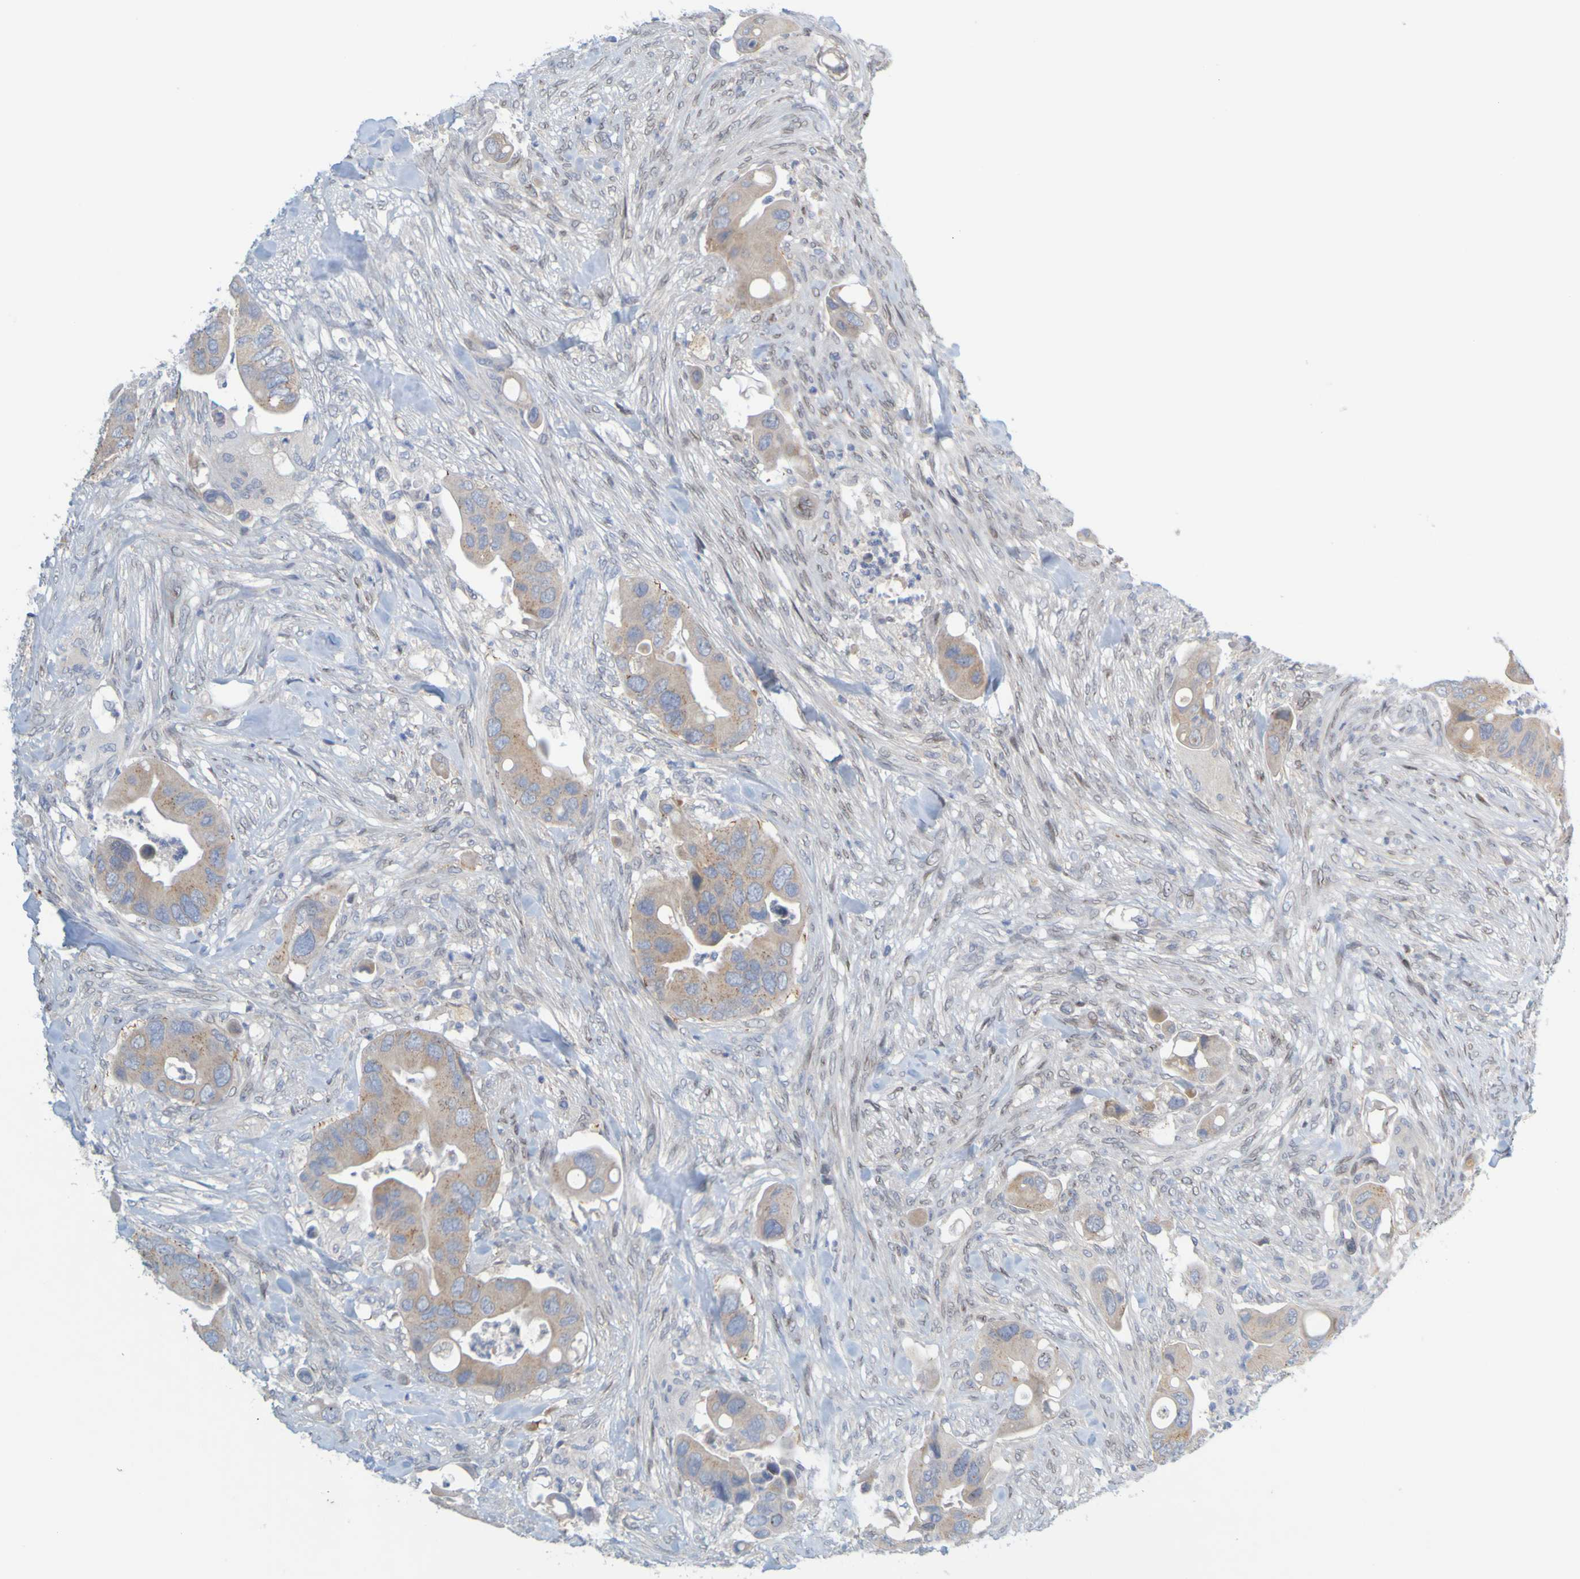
{"staining": {"intensity": "weak", "quantity": ">75%", "location": "cytoplasmic/membranous"}, "tissue": "colorectal cancer", "cell_type": "Tumor cells", "image_type": "cancer", "snomed": [{"axis": "morphology", "description": "Adenocarcinoma, NOS"}, {"axis": "topography", "description": "Rectum"}], "caption": "Immunohistochemistry (DAB (3,3'-diaminobenzidine)) staining of colorectal cancer (adenocarcinoma) displays weak cytoplasmic/membranous protein positivity in about >75% of tumor cells.", "gene": "MAG", "patient": {"sex": "female", "age": 57}}